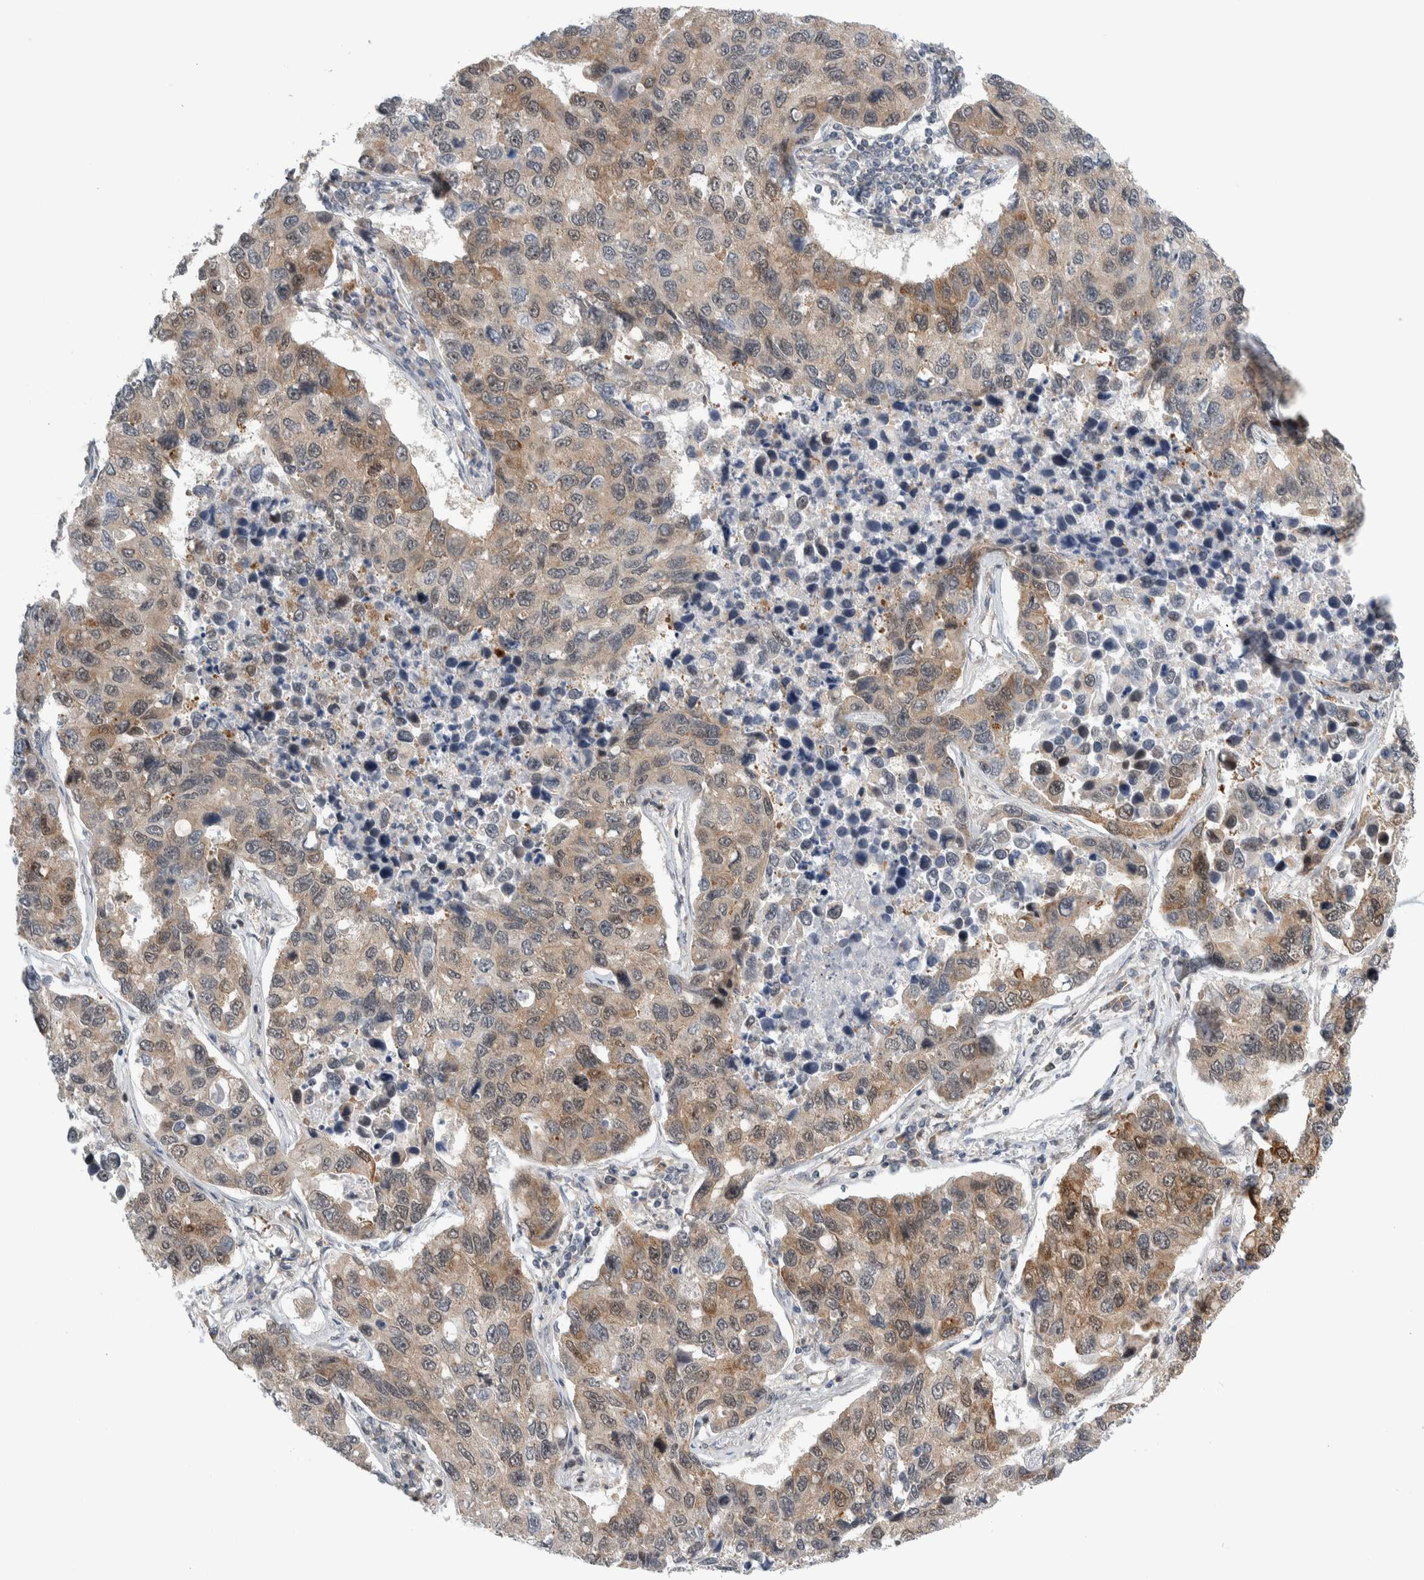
{"staining": {"intensity": "weak", "quantity": ">75%", "location": "cytoplasmic/membranous"}, "tissue": "lung cancer", "cell_type": "Tumor cells", "image_type": "cancer", "snomed": [{"axis": "morphology", "description": "Adenocarcinoma, NOS"}, {"axis": "topography", "description": "Lung"}], "caption": "Lung cancer (adenocarcinoma) stained with a brown dye reveals weak cytoplasmic/membranous positive staining in about >75% of tumor cells.", "gene": "CCDC43", "patient": {"sex": "male", "age": 64}}